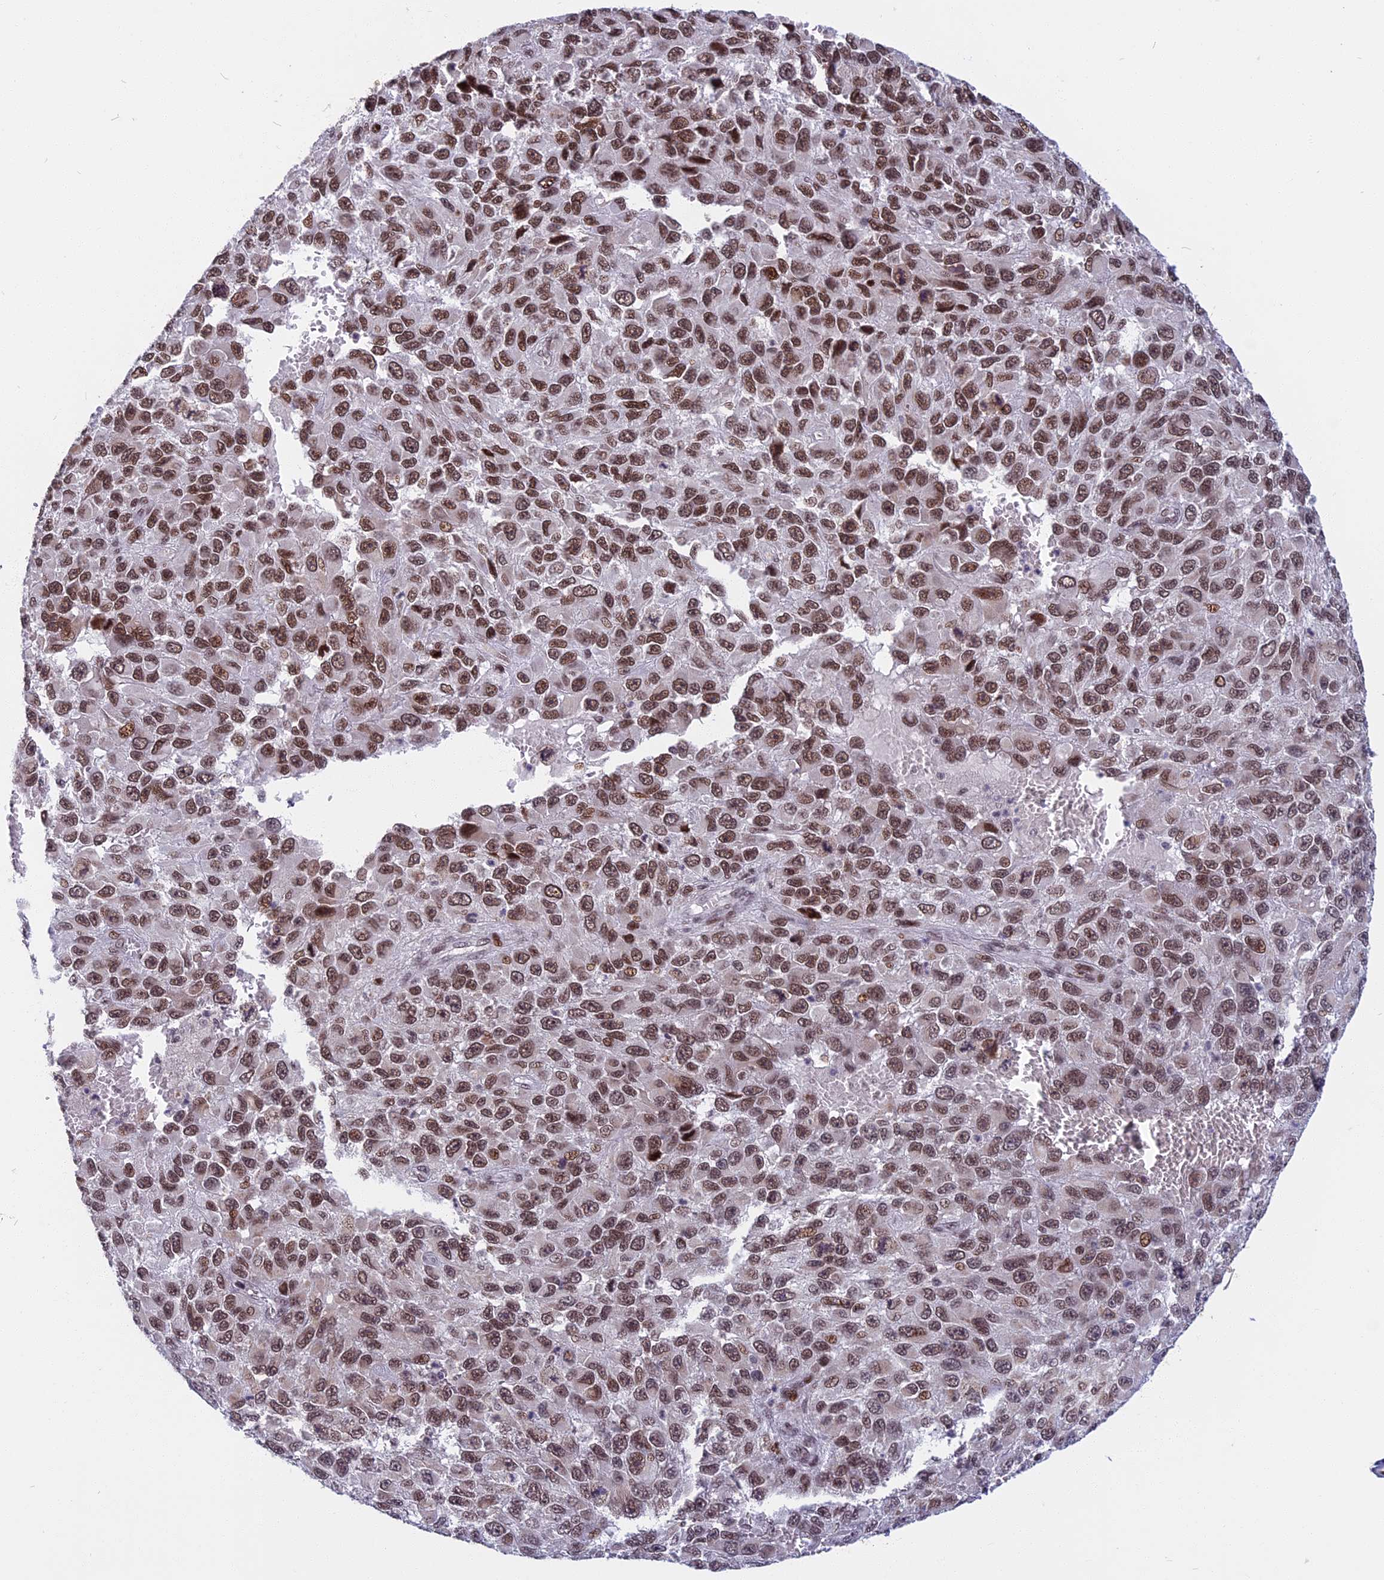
{"staining": {"intensity": "moderate", "quantity": ">75%", "location": "nuclear"}, "tissue": "melanoma", "cell_type": "Tumor cells", "image_type": "cancer", "snomed": [{"axis": "morphology", "description": "Normal tissue, NOS"}, {"axis": "morphology", "description": "Malignant melanoma, NOS"}, {"axis": "topography", "description": "Skin"}], "caption": "Protein expression analysis of human malignant melanoma reveals moderate nuclear expression in approximately >75% of tumor cells.", "gene": "CDC7", "patient": {"sex": "female", "age": 96}}